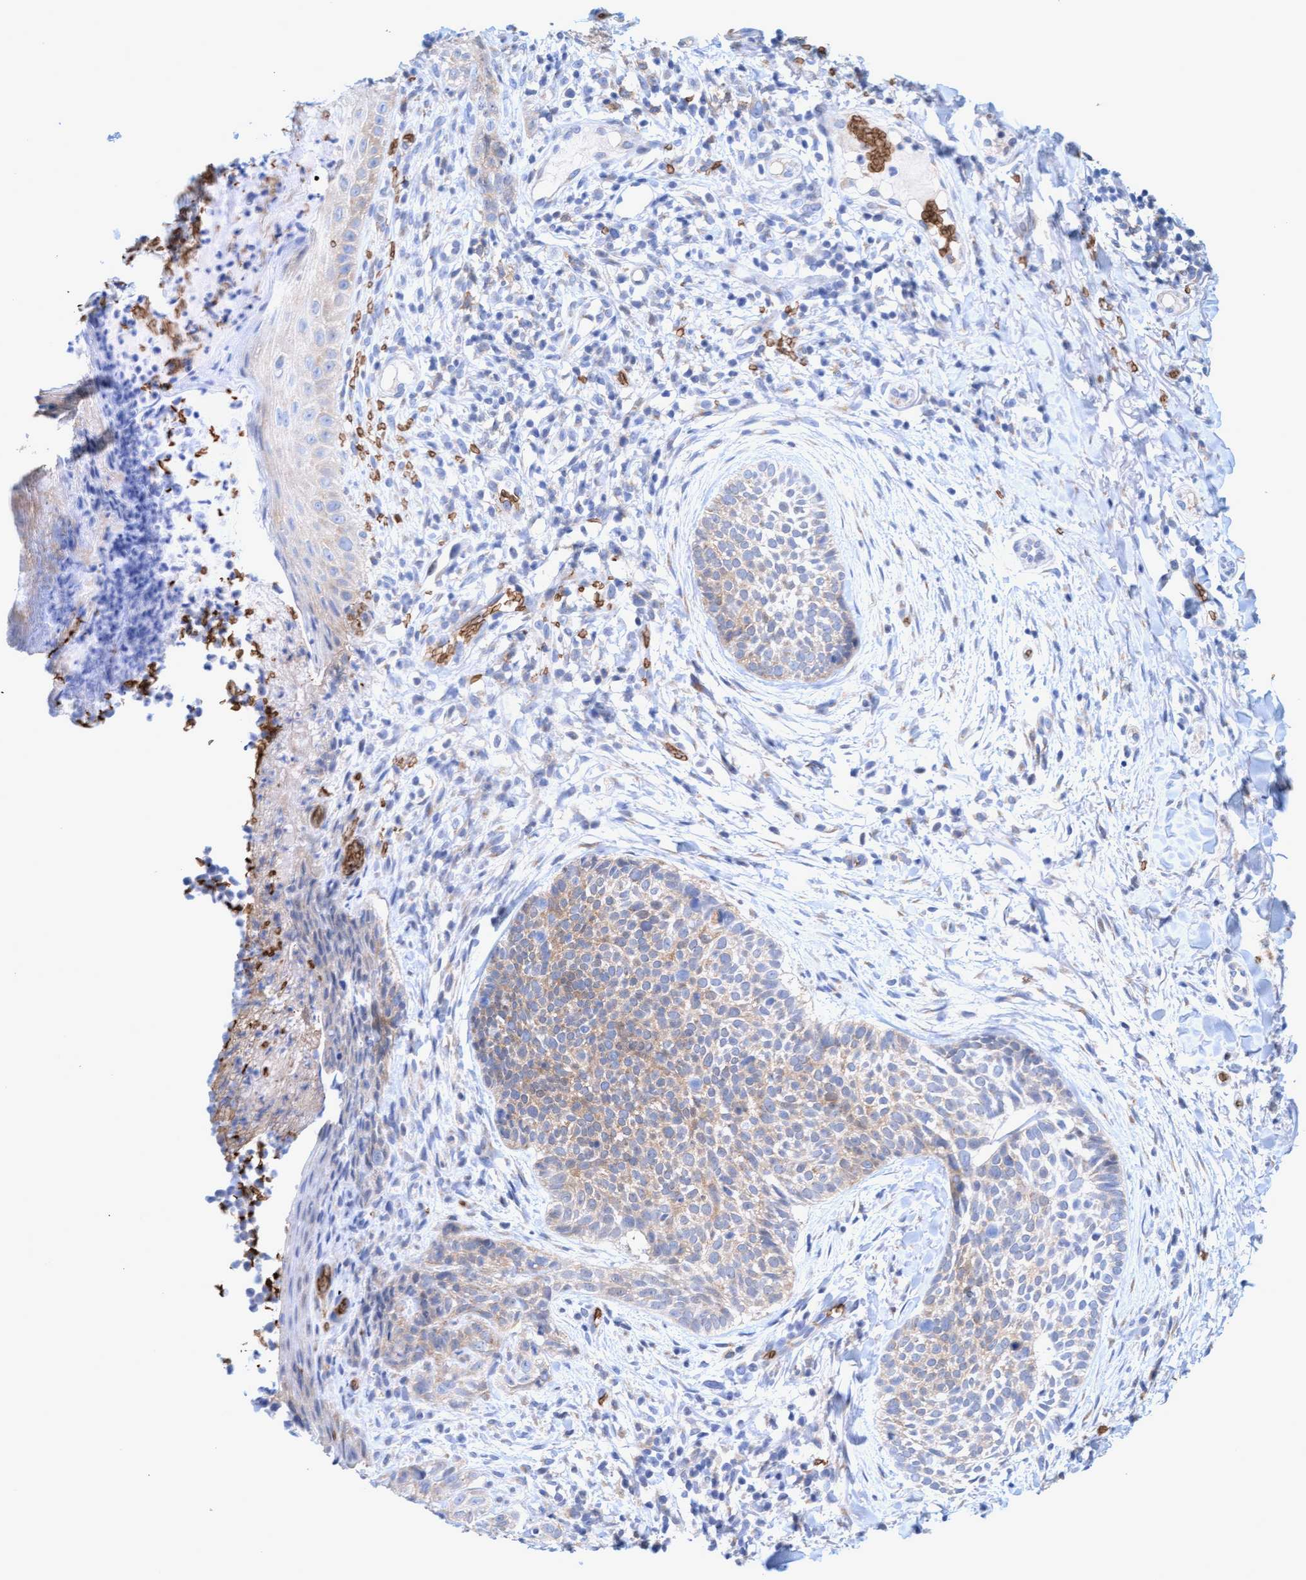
{"staining": {"intensity": "weak", "quantity": "<25%", "location": "cytoplasmic/membranous"}, "tissue": "skin cancer", "cell_type": "Tumor cells", "image_type": "cancer", "snomed": [{"axis": "morphology", "description": "Normal tissue, NOS"}, {"axis": "morphology", "description": "Basal cell carcinoma"}, {"axis": "topography", "description": "Skin"}], "caption": "DAB (3,3'-diaminobenzidine) immunohistochemical staining of human basal cell carcinoma (skin) displays no significant staining in tumor cells.", "gene": "SPEM2", "patient": {"sex": "male", "age": 67}}